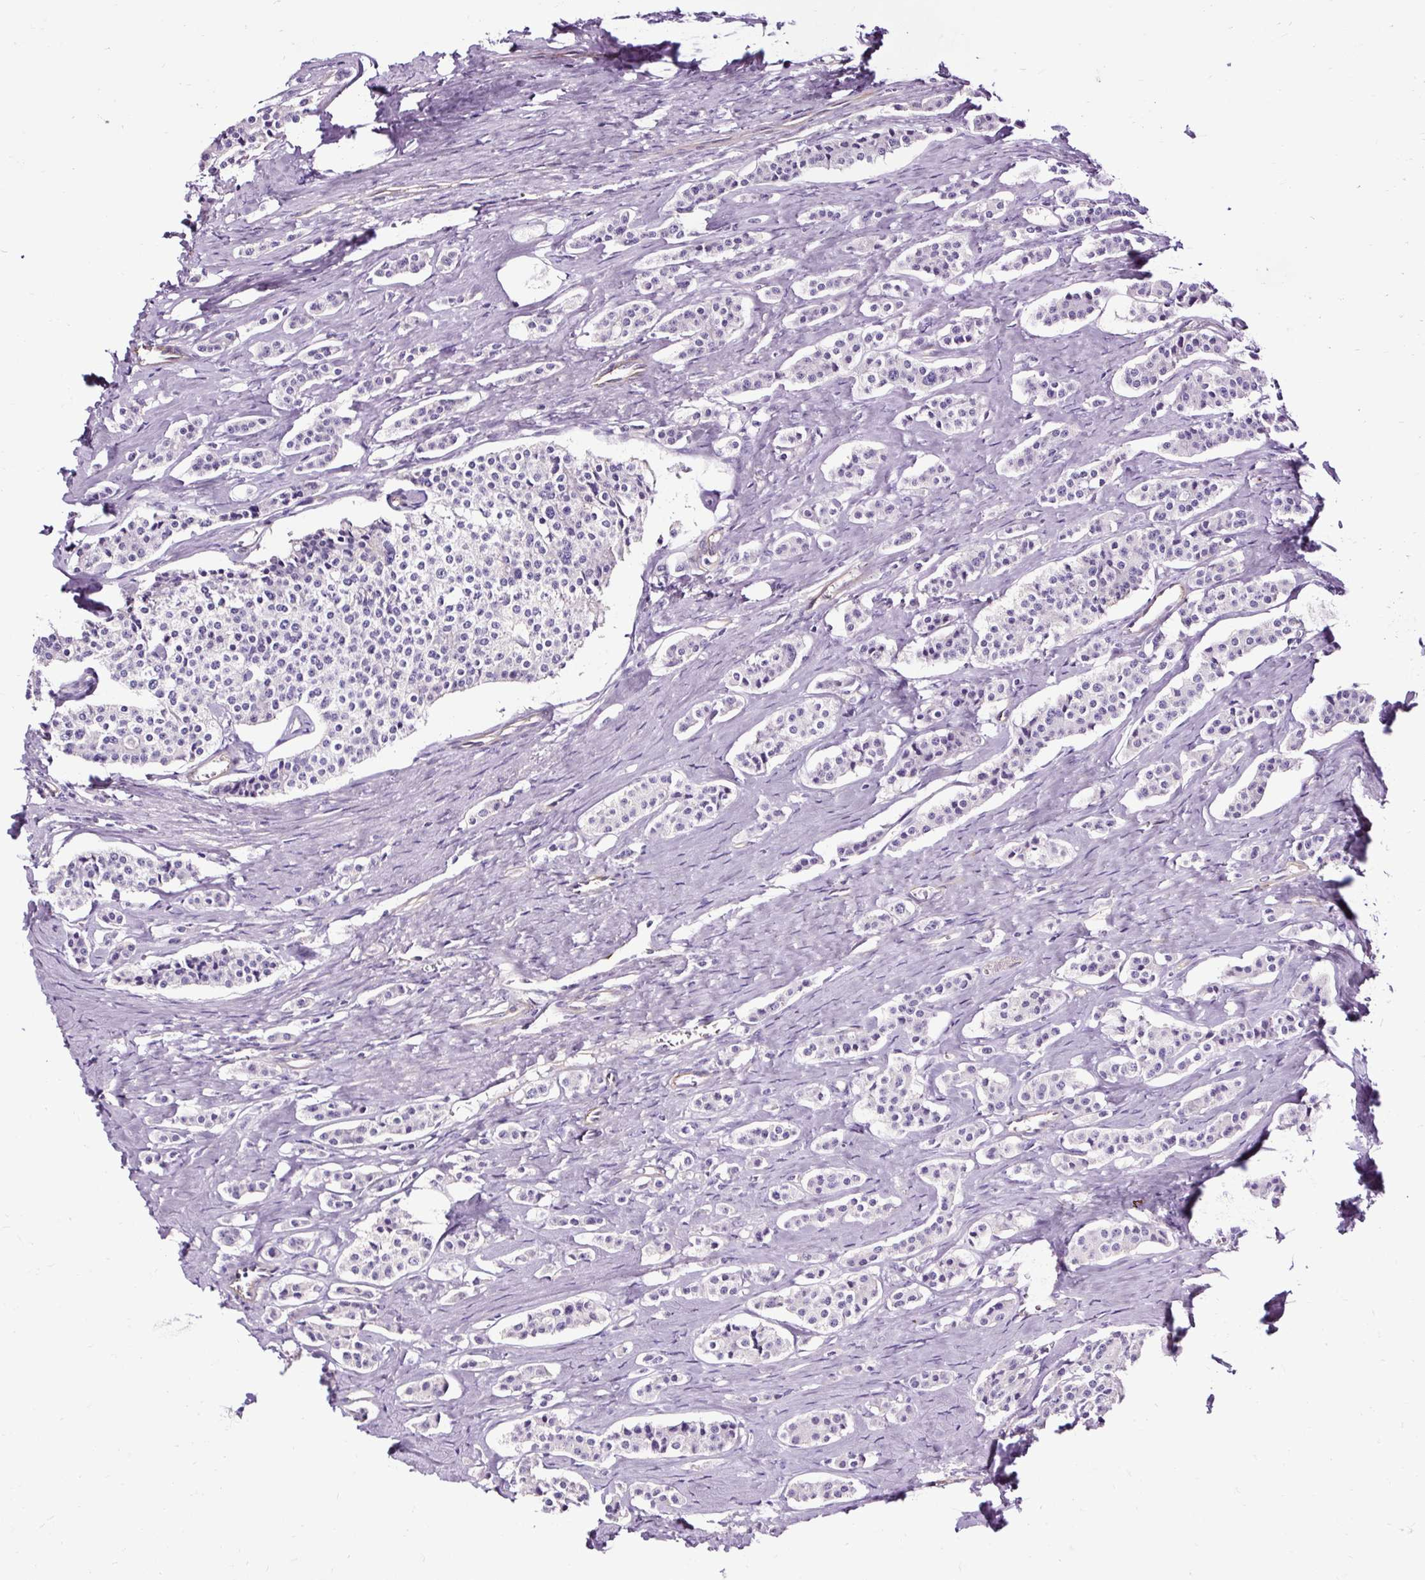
{"staining": {"intensity": "negative", "quantity": "none", "location": "none"}, "tissue": "carcinoid", "cell_type": "Tumor cells", "image_type": "cancer", "snomed": [{"axis": "morphology", "description": "Carcinoid, malignant, NOS"}, {"axis": "topography", "description": "Small intestine"}], "caption": "IHC histopathology image of malignant carcinoid stained for a protein (brown), which reveals no staining in tumor cells.", "gene": "SLC7A8", "patient": {"sex": "male", "age": 63}}